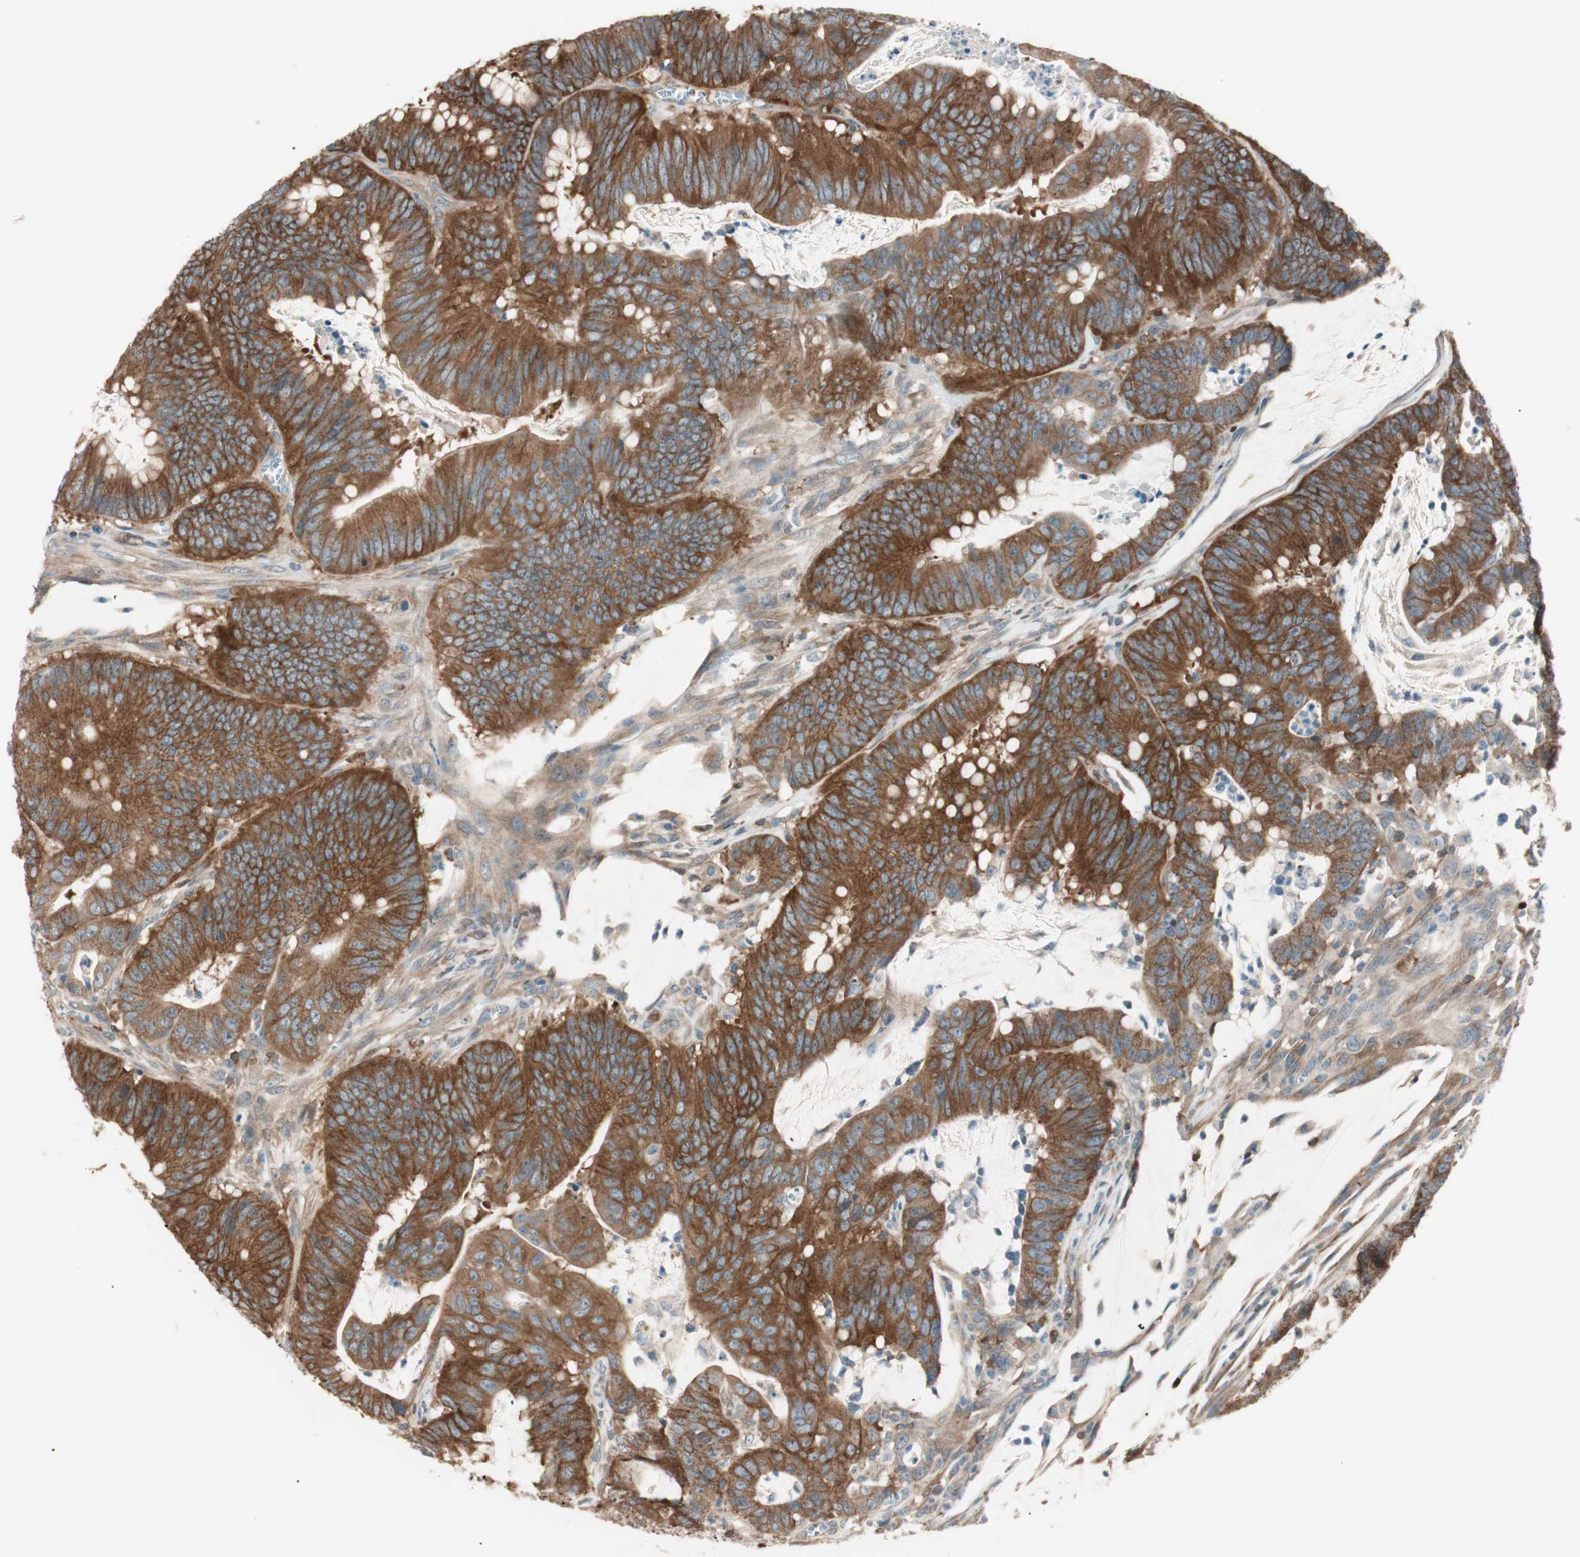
{"staining": {"intensity": "strong", "quantity": ">75%", "location": "cytoplasmic/membranous"}, "tissue": "colorectal cancer", "cell_type": "Tumor cells", "image_type": "cancer", "snomed": [{"axis": "morphology", "description": "Adenocarcinoma, NOS"}, {"axis": "topography", "description": "Colon"}], "caption": "A brown stain highlights strong cytoplasmic/membranous positivity of a protein in colorectal cancer (adenocarcinoma) tumor cells. Using DAB (3,3'-diaminobenzidine) (brown) and hematoxylin (blue) stains, captured at high magnification using brightfield microscopy.", "gene": "BIN1", "patient": {"sex": "male", "age": 45}}